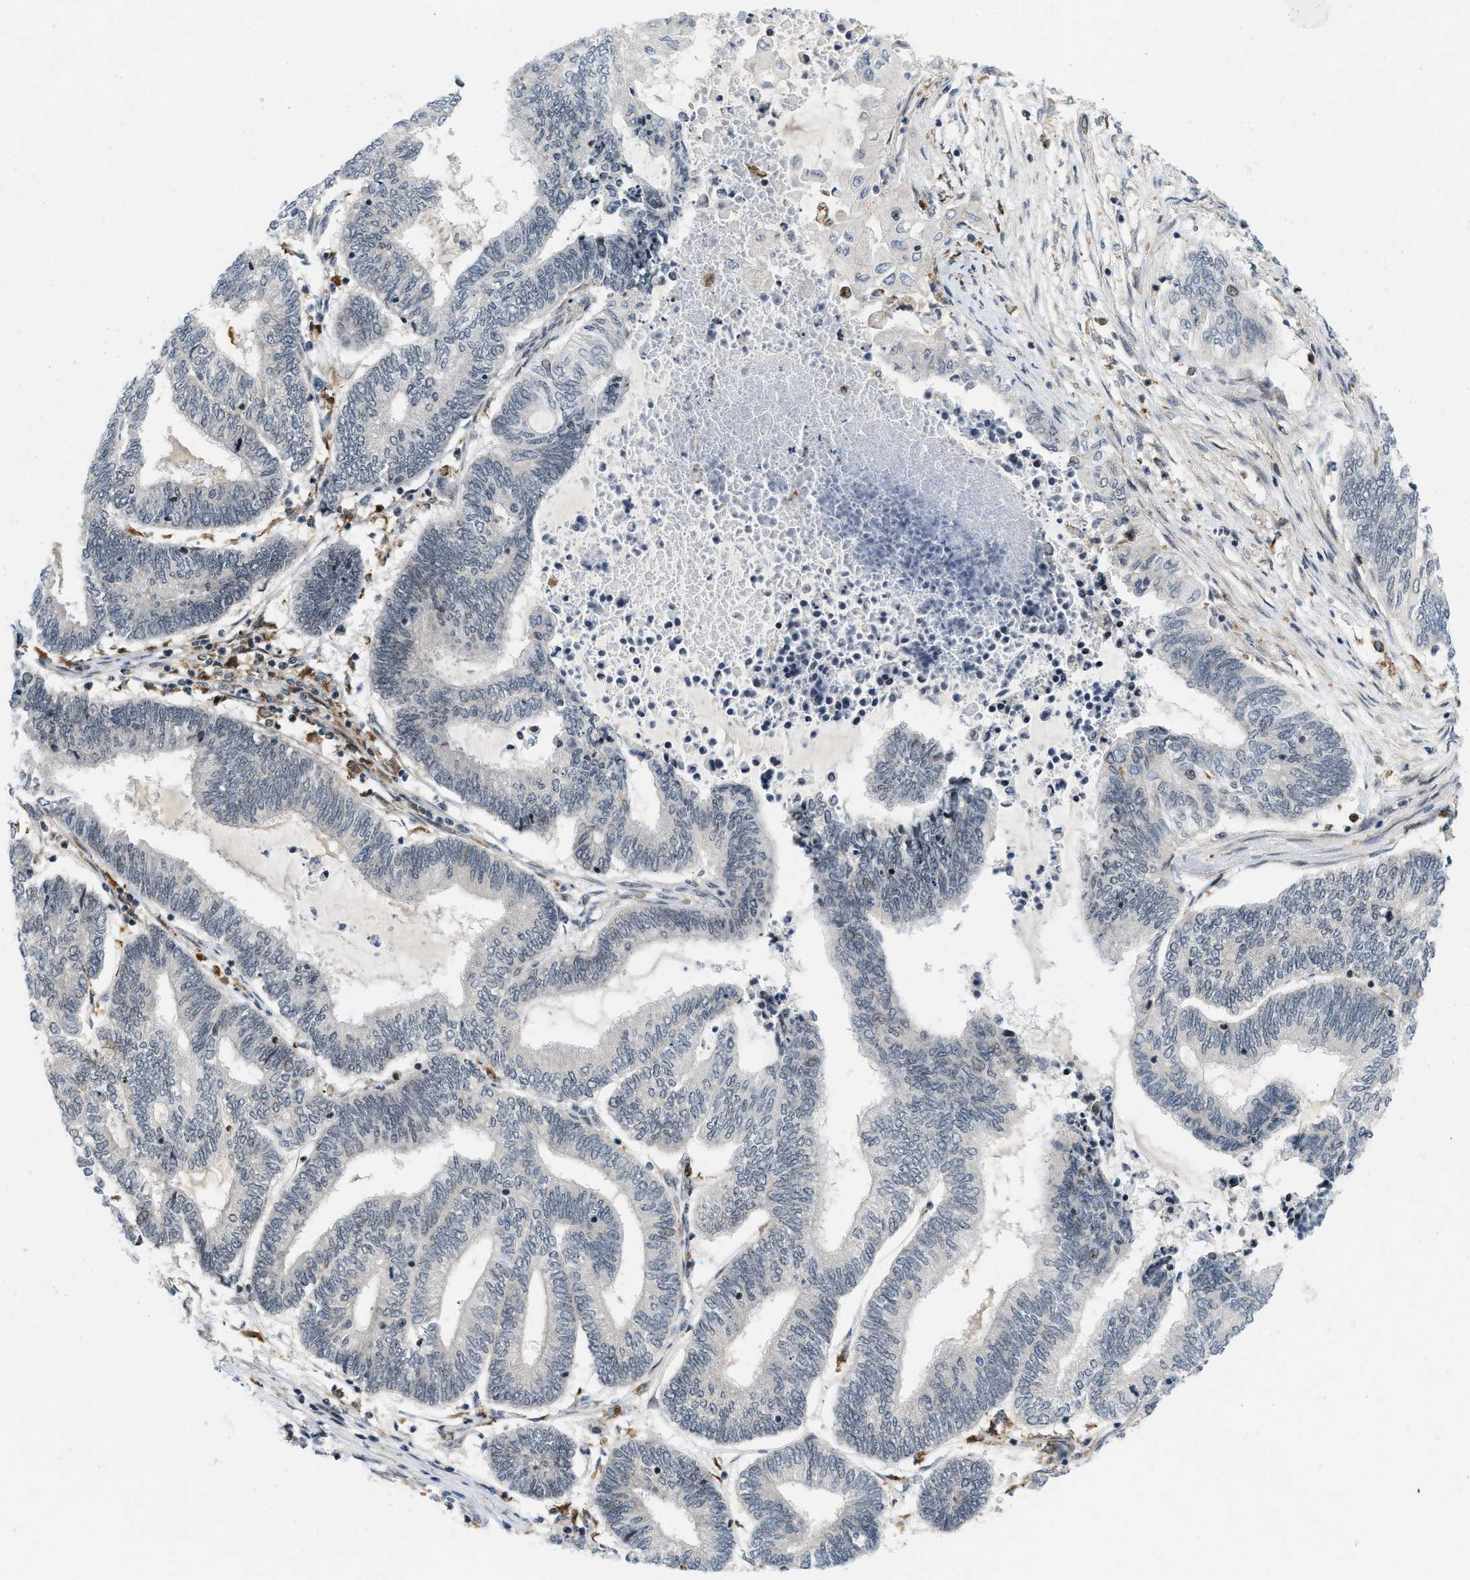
{"staining": {"intensity": "negative", "quantity": "none", "location": "none"}, "tissue": "endometrial cancer", "cell_type": "Tumor cells", "image_type": "cancer", "snomed": [{"axis": "morphology", "description": "Adenocarcinoma, NOS"}, {"axis": "topography", "description": "Uterus"}, {"axis": "topography", "description": "Endometrium"}], "caption": "Immunohistochemistry (IHC) of endometrial cancer (adenocarcinoma) demonstrates no staining in tumor cells.", "gene": "ING1", "patient": {"sex": "female", "age": 70}}